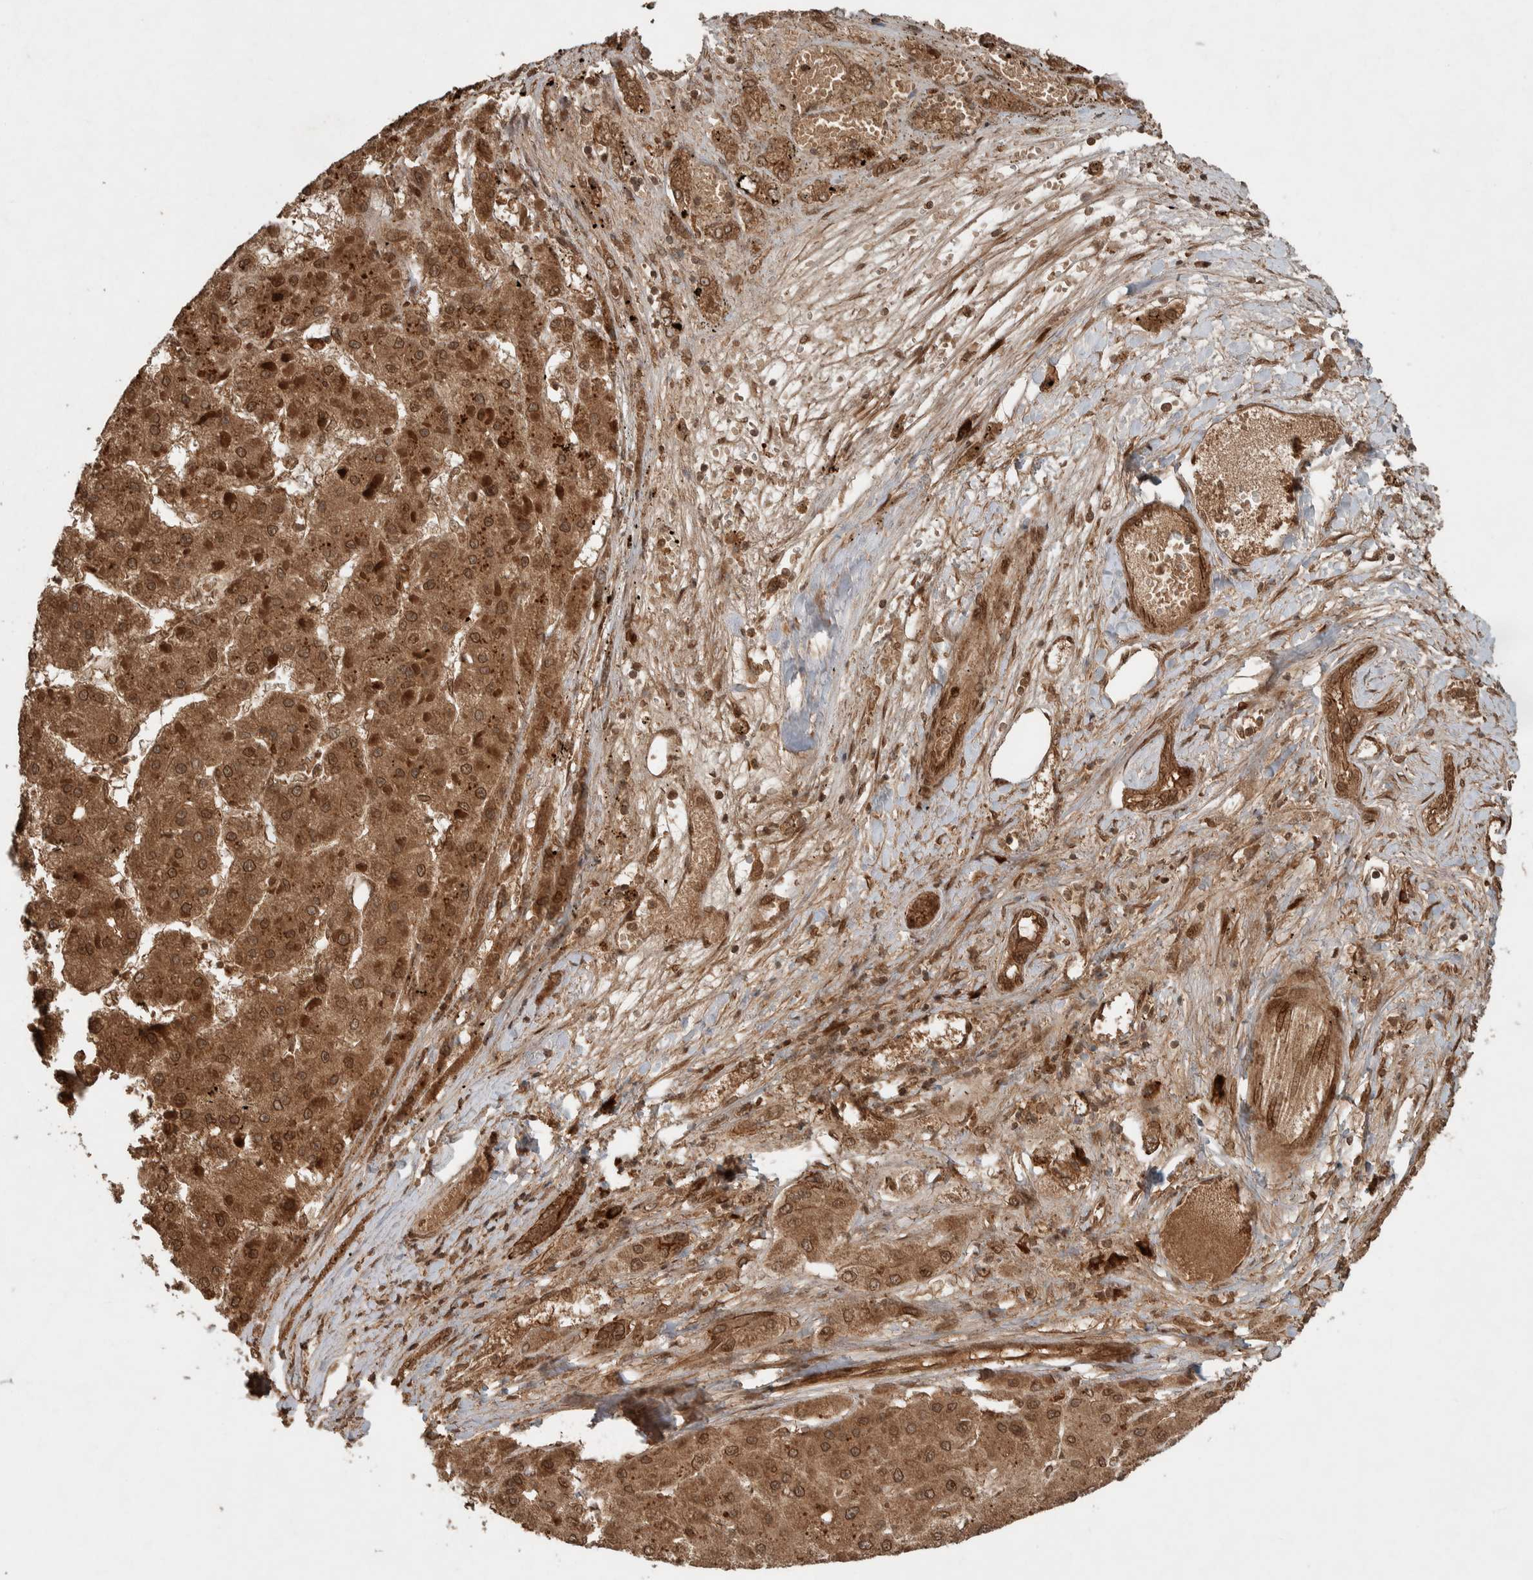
{"staining": {"intensity": "moderate", "quantity": ">75%", "location": "cytoplasmic/membranous,nuclear"}, "tissue": "liver cancer", "cell_type": "Tumor cells", "image_type": "cancer", "snomed": [{"axis": "morphology", "description": "Carcinoma, Hepatocellular, NOS"}, {"axis": "topography", "description": "Liver"}], "caption": "Moderate cytoplasmic/membranous and nuclear expression for a protein is present in about >75% of tumor cells of liver hepatocellular carcinoma using IHC.", "gene": "CNTROB", "patient": {"sex": "female", "age": 73}}